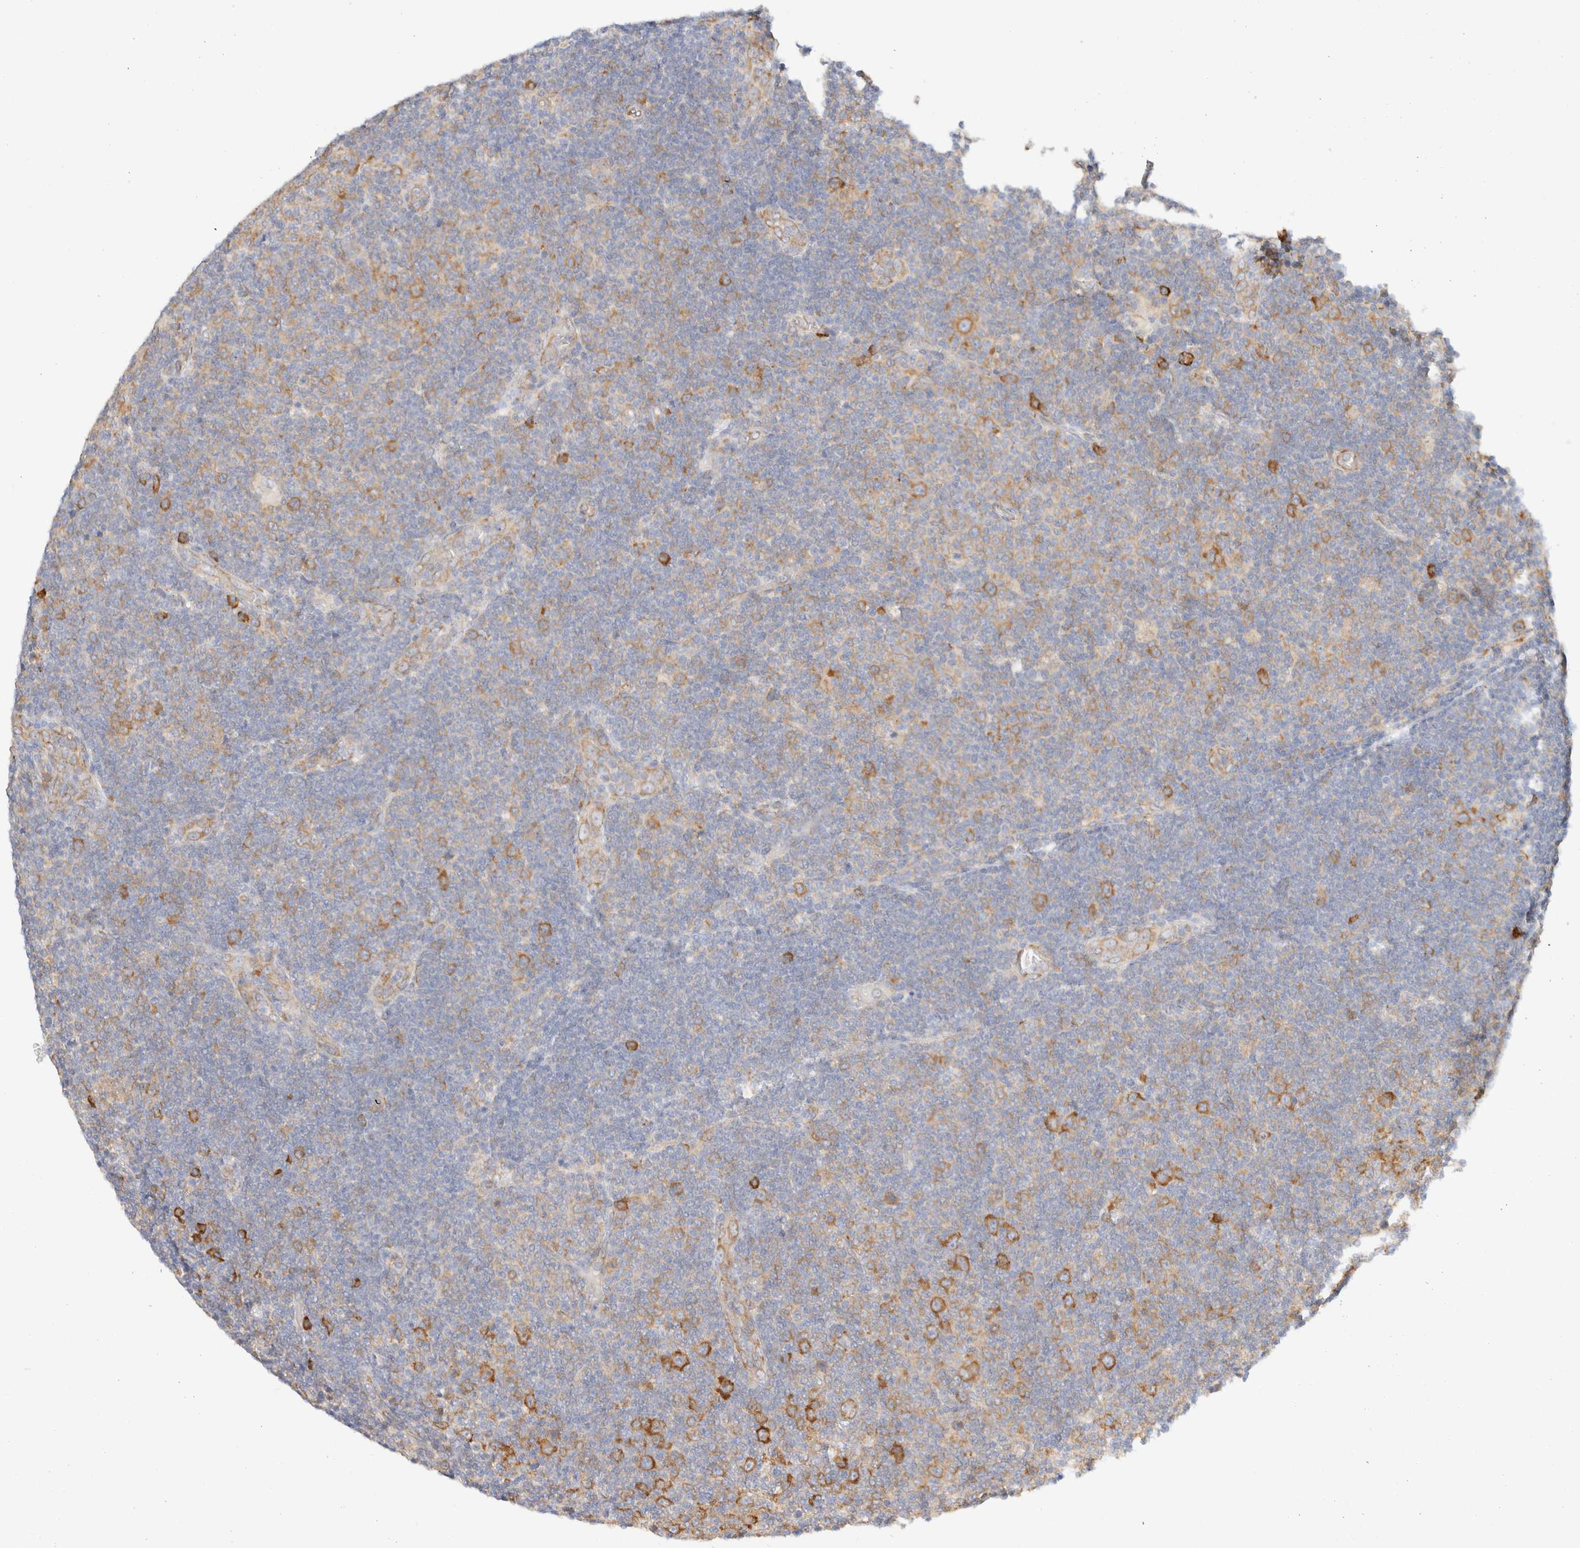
{"staining": {"intensity": "moderate", "quantity": "<25%", "location": "cytoplasmic/membranous"}, "tissue": "lymphoma", "cell_type": "Tumor cells", "image_type": "cancer", "snomed": [{"axis": "morphology", "description": "Malignant lymphoma, non-Hodgkin's type, Low grade"}, {"axis": "topography", "description": "Lymph node"}], "caption": "Protein expression analysis of lymphoma reveals moderate cytoplasmic/membranous positivity in approximately <25% of tumor cells.", "gene": "ZC2HC1A", "patient": {"sex": "male", "age": 83}}